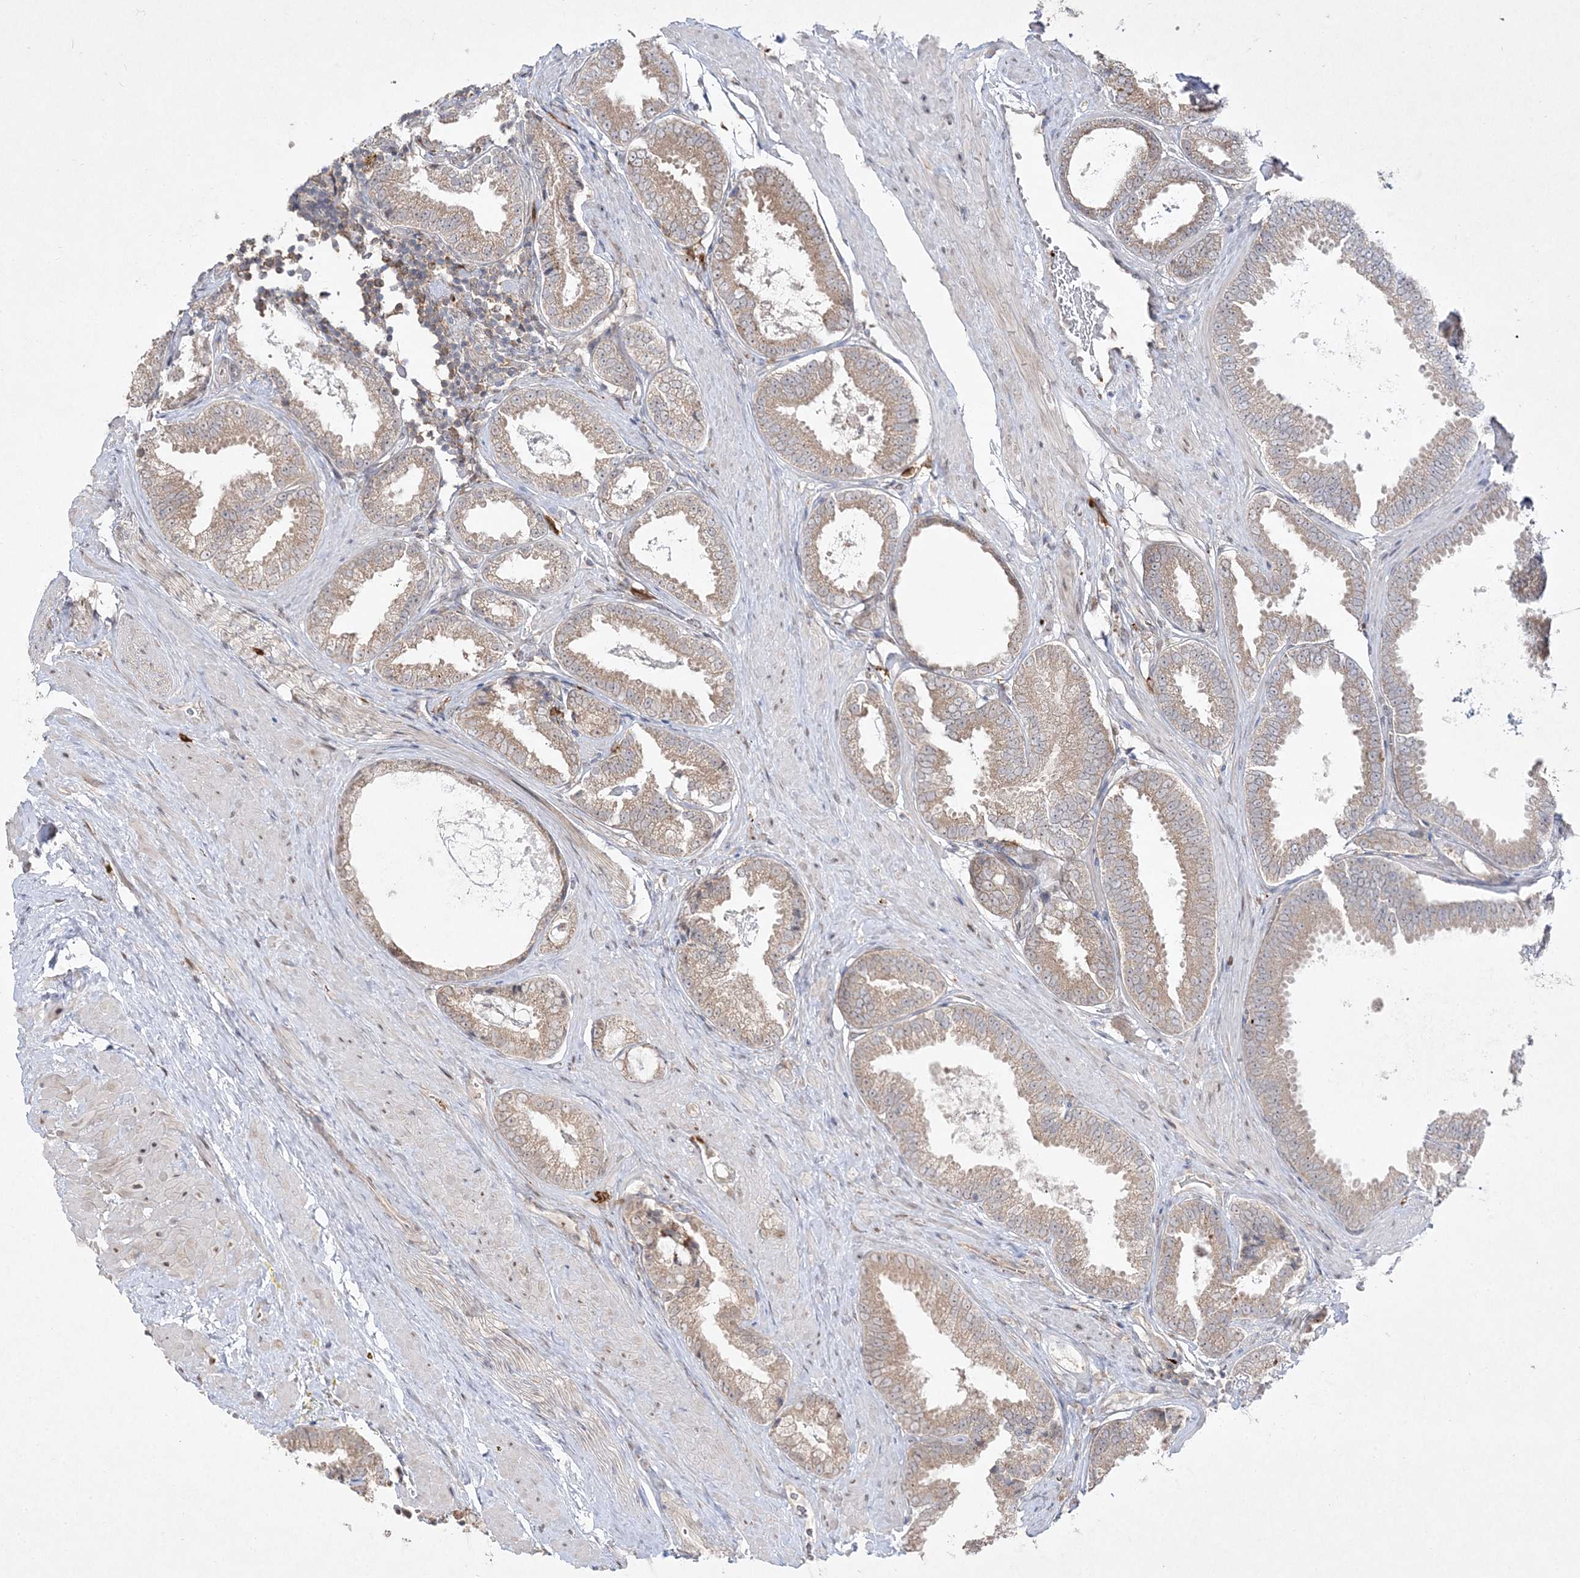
{"staining": {"intensity": "weak", "quantity": ">75%", "location": "cytoplasmic/membranous"}, "tissue": "prostate cancer", "cell_type": "Tumor cells", "image_type": "cancer", "snomed": [{"axis": "morphology", "description": "Normal tissue, NOS"}, {"axis": "morphology", "description": "Adenocarcinoma, Low grade"}, {"axis": "topography", "description": "Prostate"}, {"axis": "topography", "description": "Peripheral nerve tissue"}], "caption": "The image demonstrates a brown stain indicating the presence of a protein in the cytoplasmic/membranous of tumor cells in prostate low-grade adenocarcinoma.", "gene": "CLNK", "patient": {"sex": "male", "age": 71}}